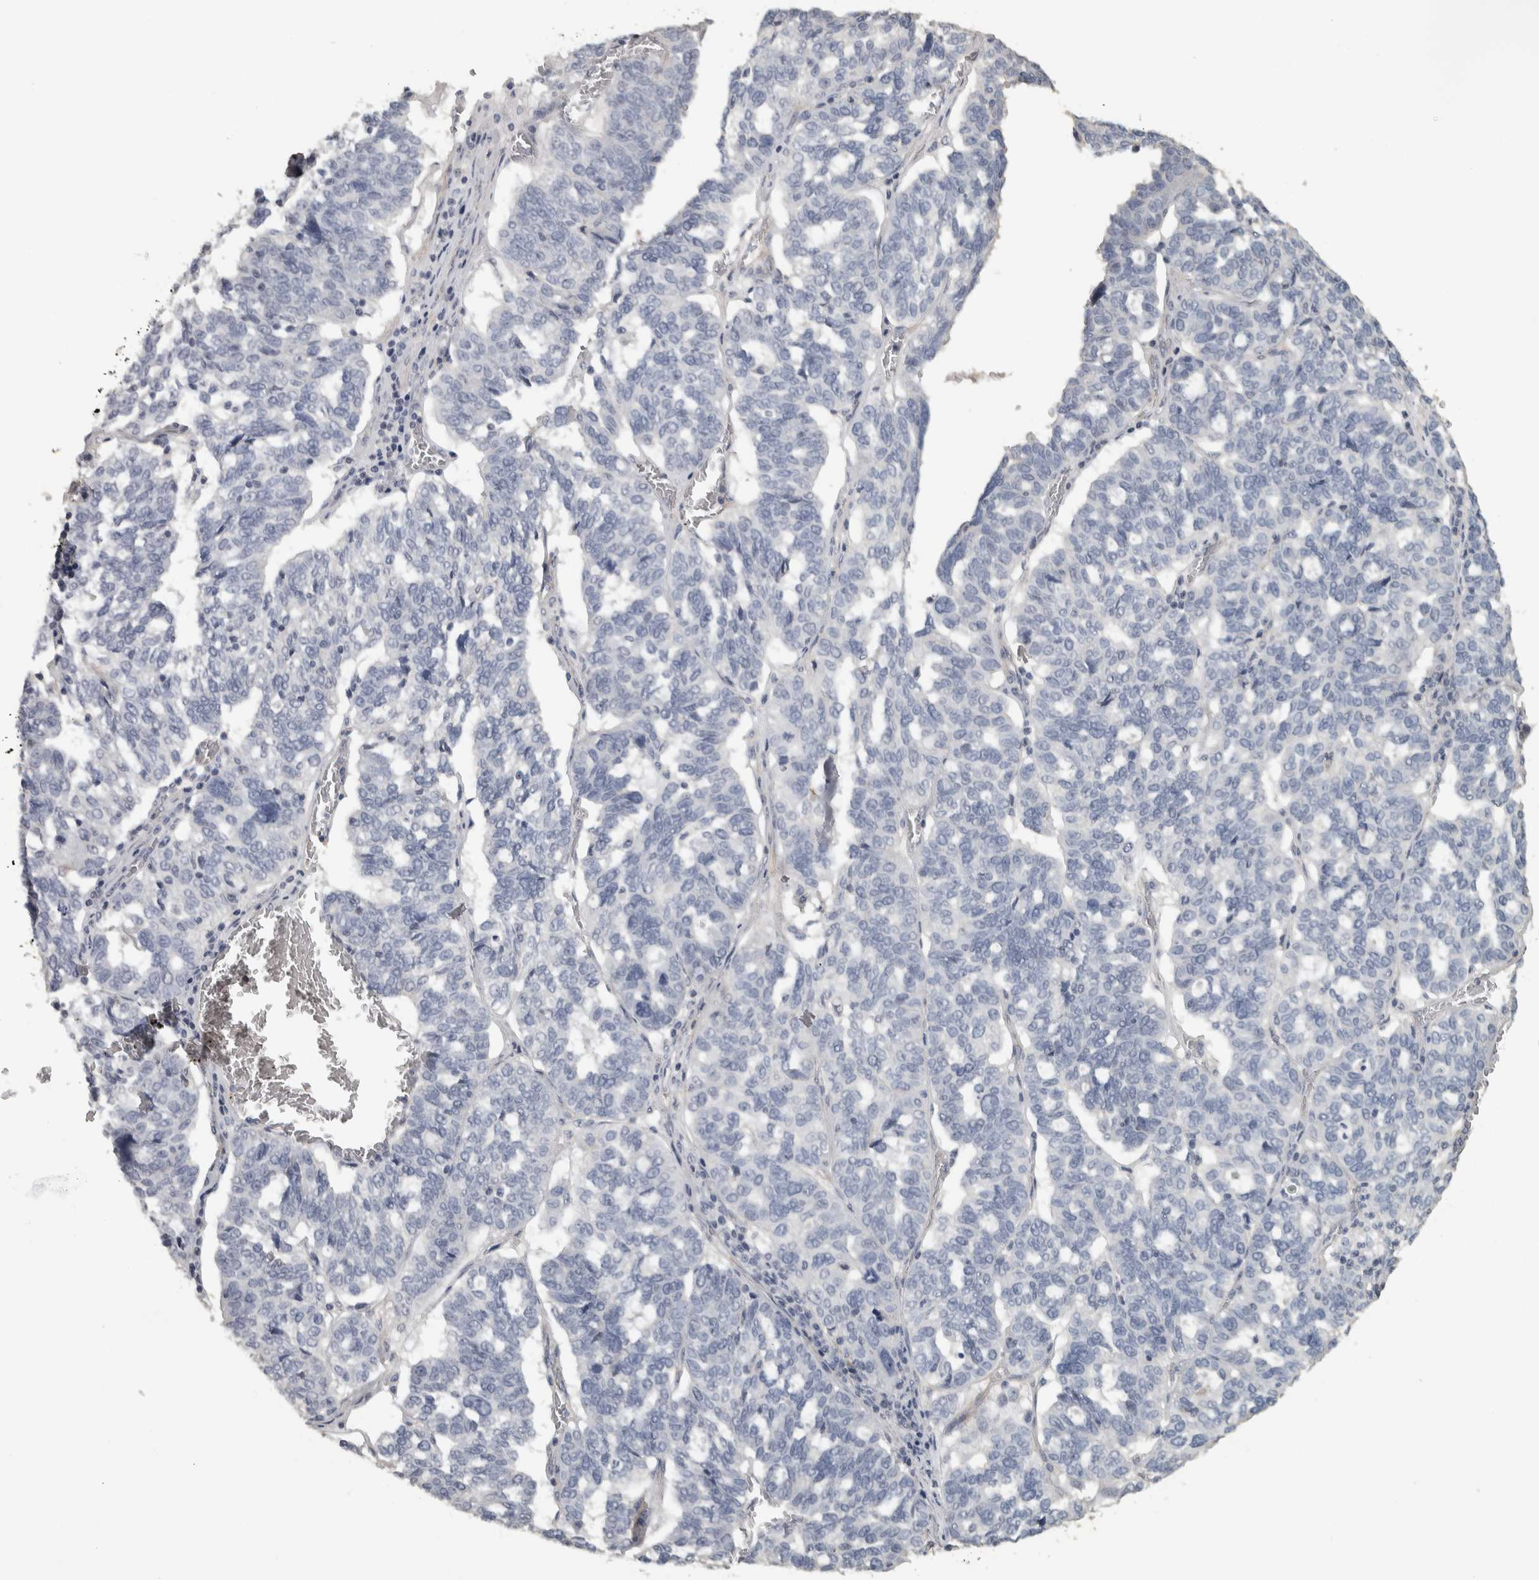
{"staining": {"intensity": "negative", "quantity": "none", "location": "none"}, "tissue": "ovarian cancer", "cell_type": "Tumor cells", "image_type": "cancer", "snomed": [{"axis": "morphology", "description": "Cystadenocarcinoma, serous, NOS"}, {"axis": "topography", "description": "Ovary"}], "caption": "A photomicrograph of human ovarian cancer (serous cystadenocarcinoma) is negative for staining in tumor cells. (Immunohistochemistry (ihc), brightfield microscopy, high magnification).", "gene": "DCAF10", "patient": {"sex": "female", "age": 59}}